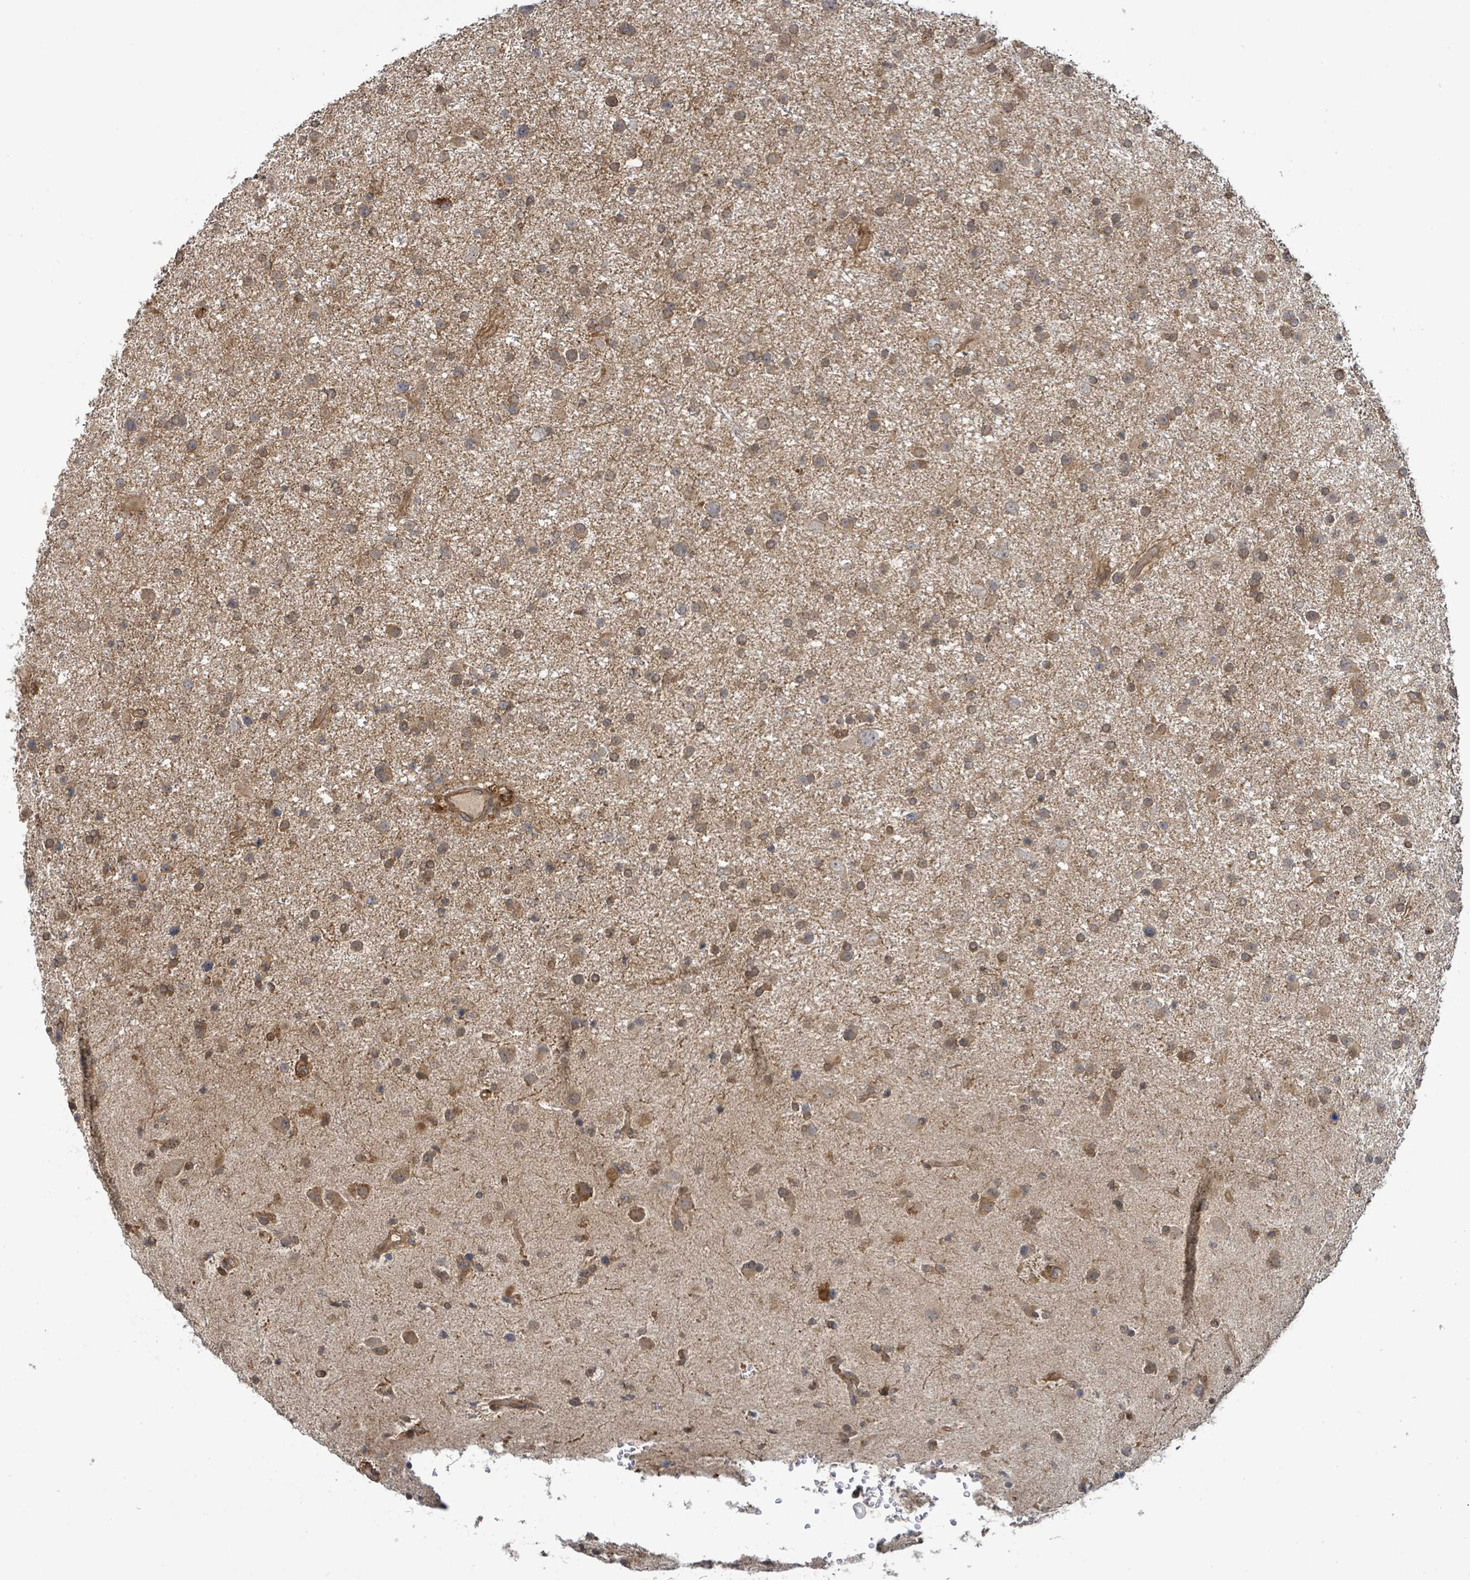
{"staining": {"intensity": "moderate", "quantity": ">75%", "location": "cytoplasmic/membranous"}, "tissue": "glioma", "cell_type": "Tumor cells", "image_type": "cancer", "snomed": [{"axis": "morphology", "description": "Glioma, malignant, Low grade"}, {"axis": "topography", "description": "Brain"}], "caption": "Protein analysis of glioma tissue shows moderate cytoplasmic/membranous positivity in about >75% of tumor cells. (DAB (3,3'-diaminobenzidine) IHC with brightfield microscopy, high magnification).", "gene": "ARPIN", "patient": {"sex": "female", "age": 32}}